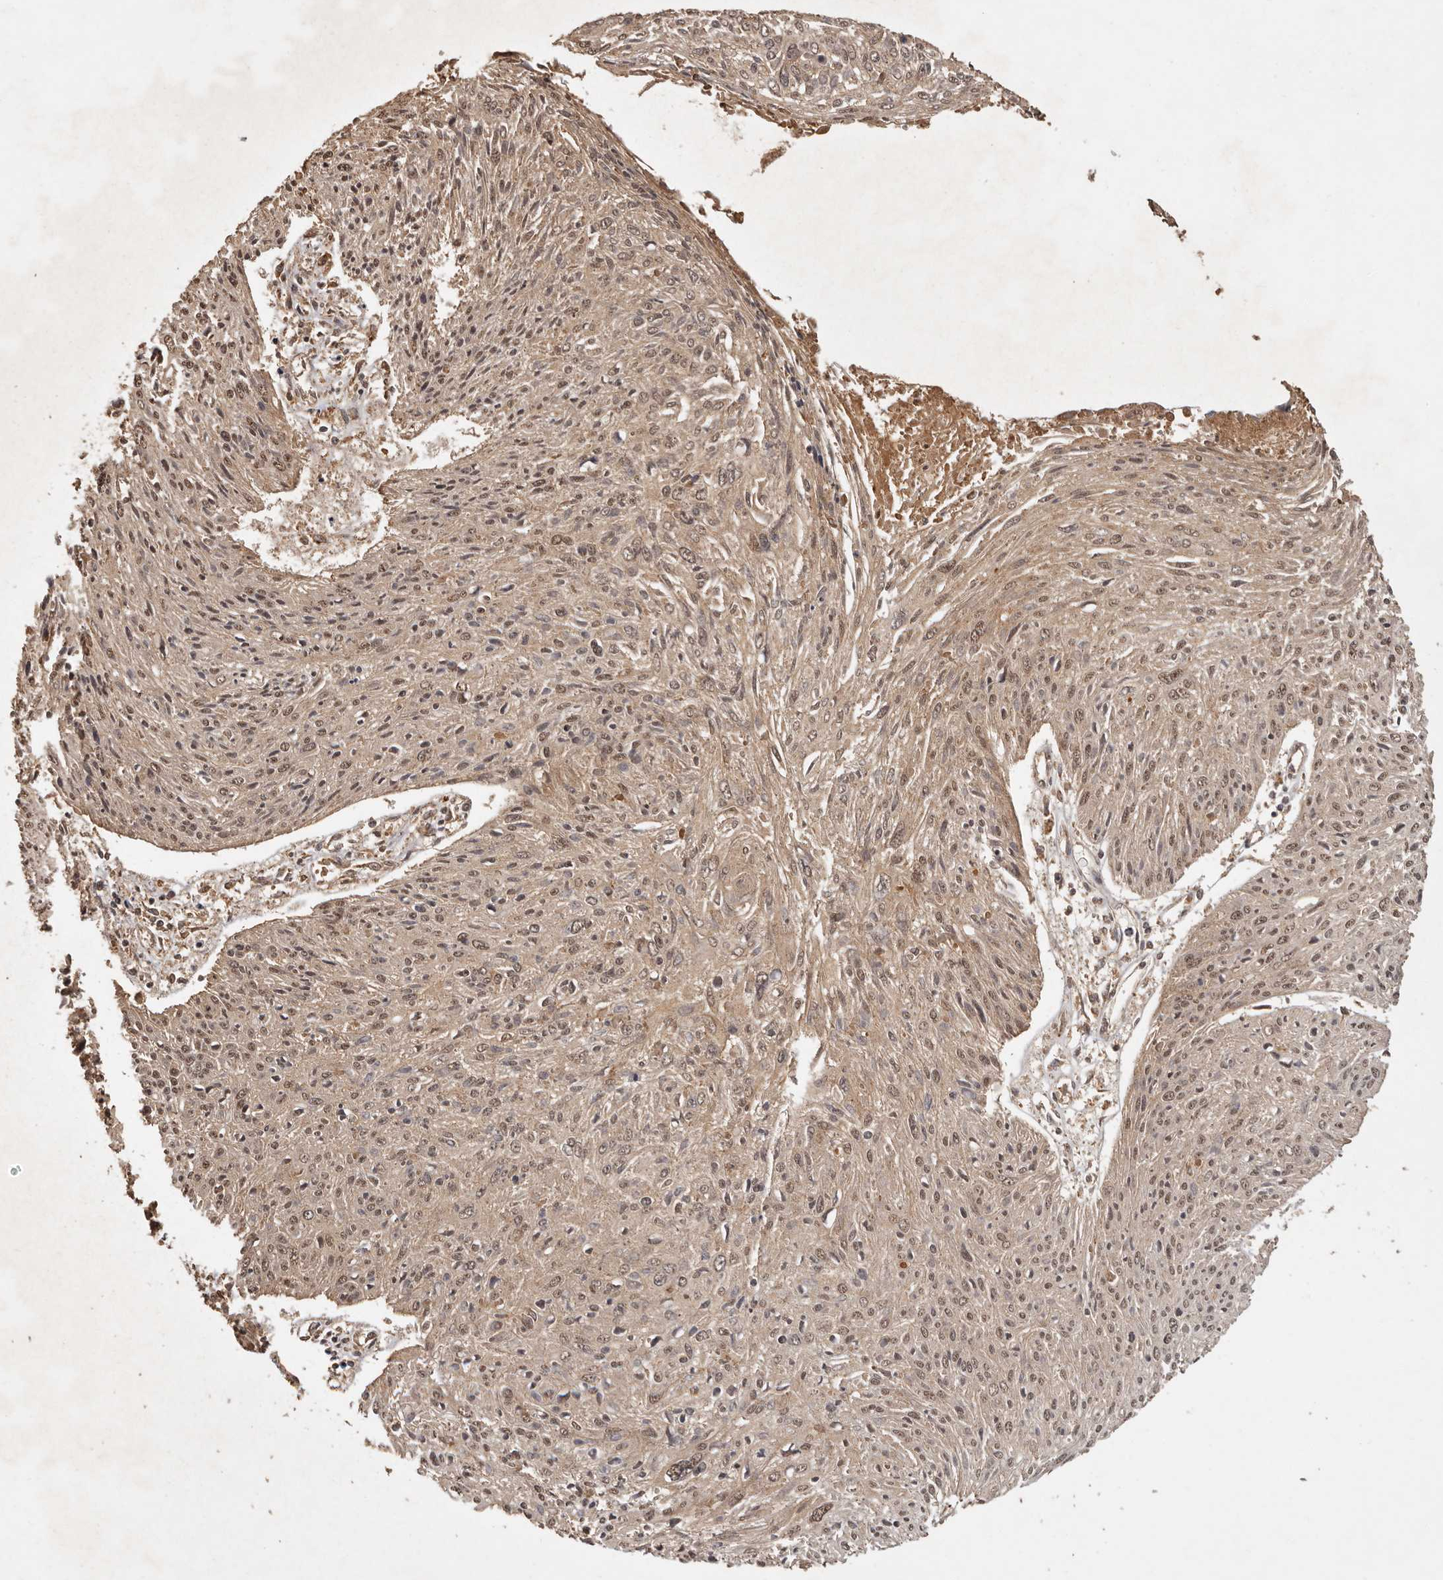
{"staining": {"intensity": "weak", "quantity": ">75%", "location": "cytoplasmic/membranous,nuclear"}, "tissue": "cervical cancer", "cell_type": "Tumor cells", "image_type": "cancer", "snomed": [{"axis": "morphology", "description": "Squamous cell carcinoma, NOS"}, {"axis": "topography", "description": "Cervix"}], "caption": "A photomicrograph of human cervical cancer stained for a protein reveals weak cytoplasmic/membranous and nuclear brown staining in tumor cells.", "gene": "RWDD1", "patient": {"sex": "female", "age": 51}}